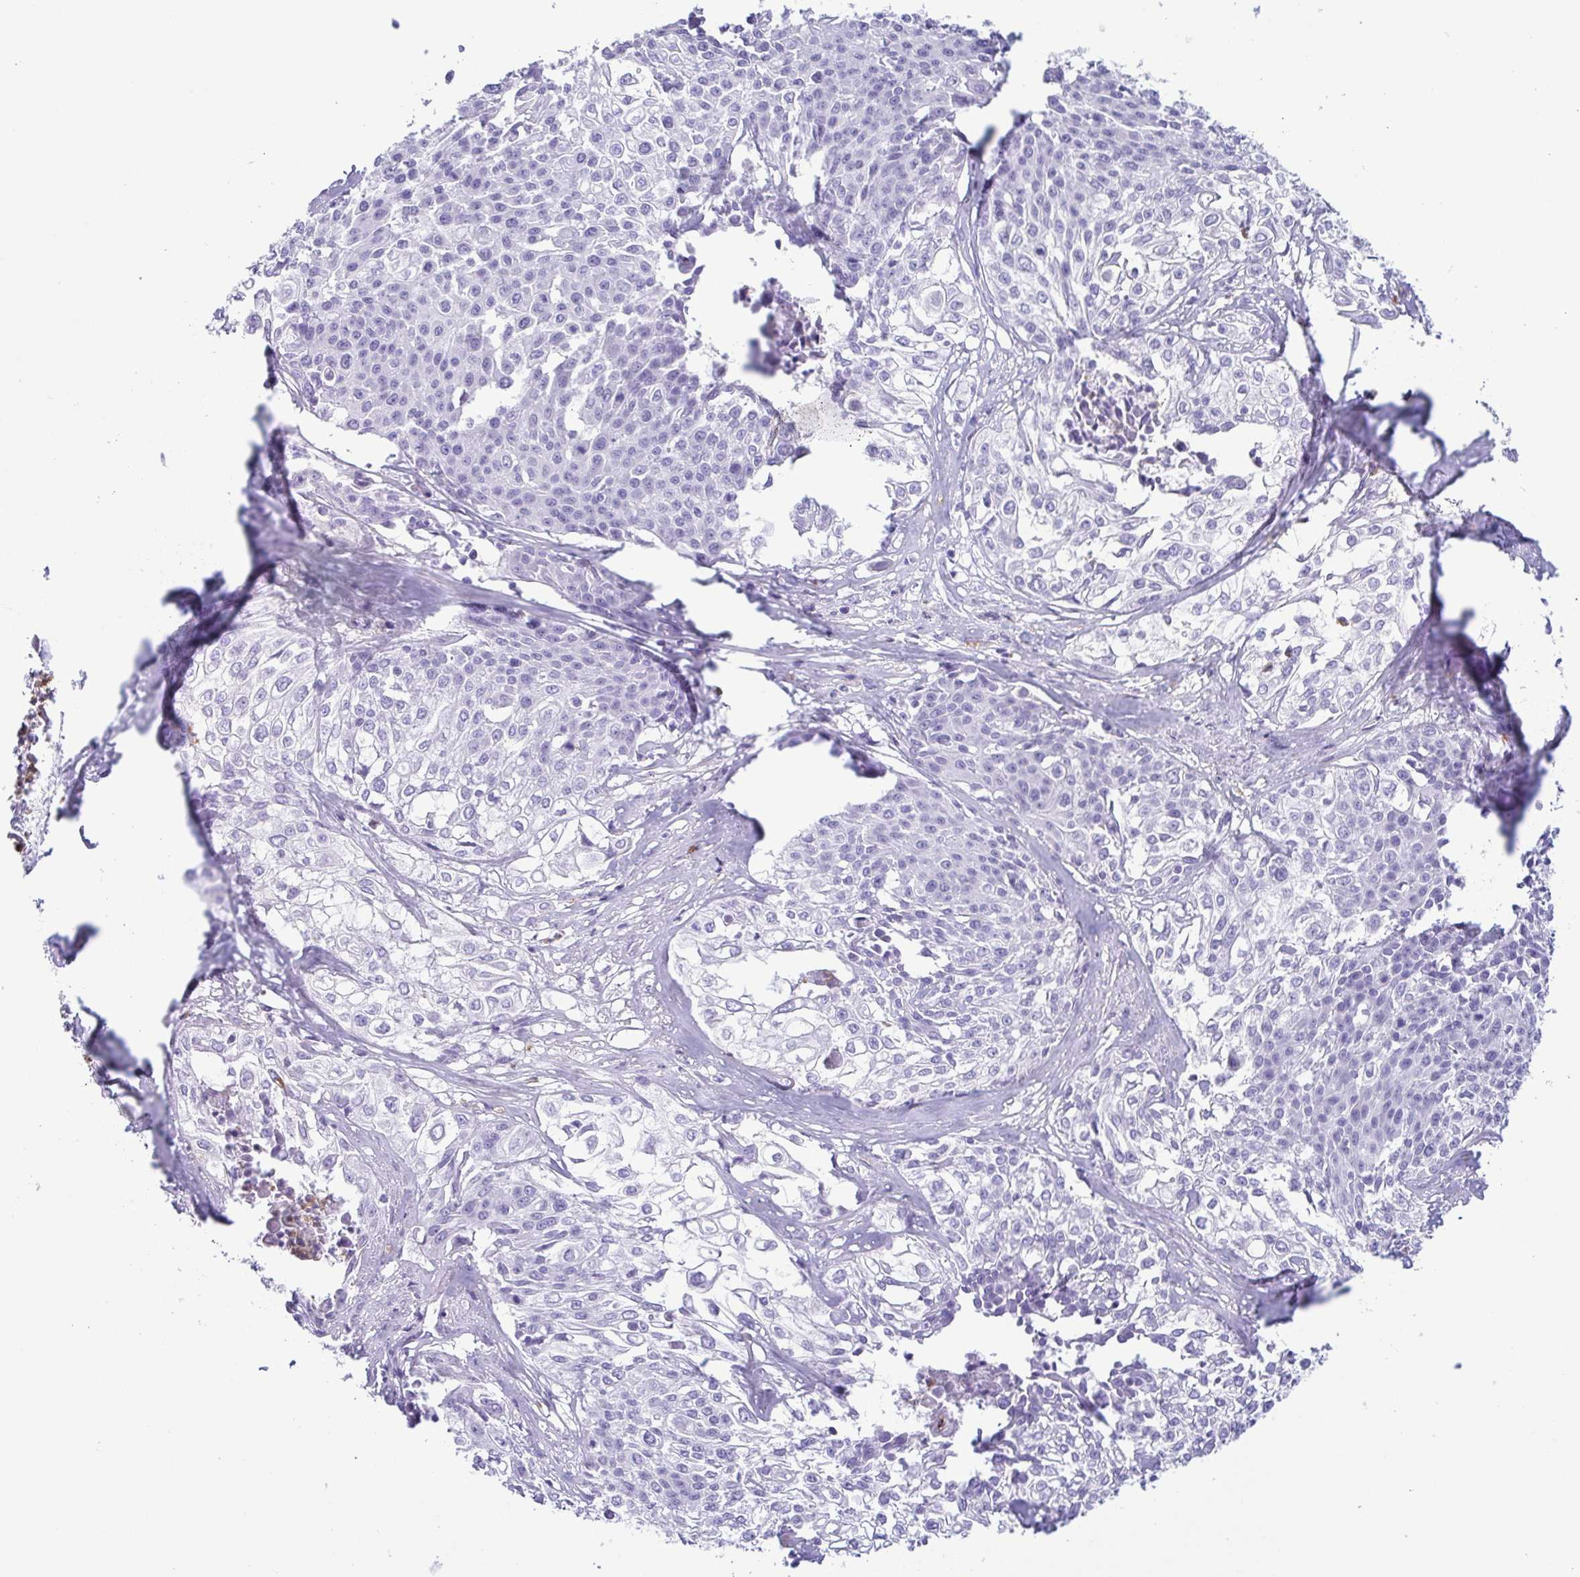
{"staining": {"intensity": "negative", "quantity": "none", "location": "none"}, "tissue": "cervical cancer", "cell_type": "Tumor cells", "image_type": "cancer", "snomed": [{"axis": "morphology", "description": "Squamous cell carcinoma, NOS"}, {"axis": "topography", "description": "Cervix"}], "caption": "High magnification brightfield microscopy of squamous cell carcinoma (cervical) stained with DAB (brown) and counterstained with hematoxylin (blue): tumor cells show no significant positivity.", "gene": "AZU1", "patient": {"sex": "female", "age": 39}}